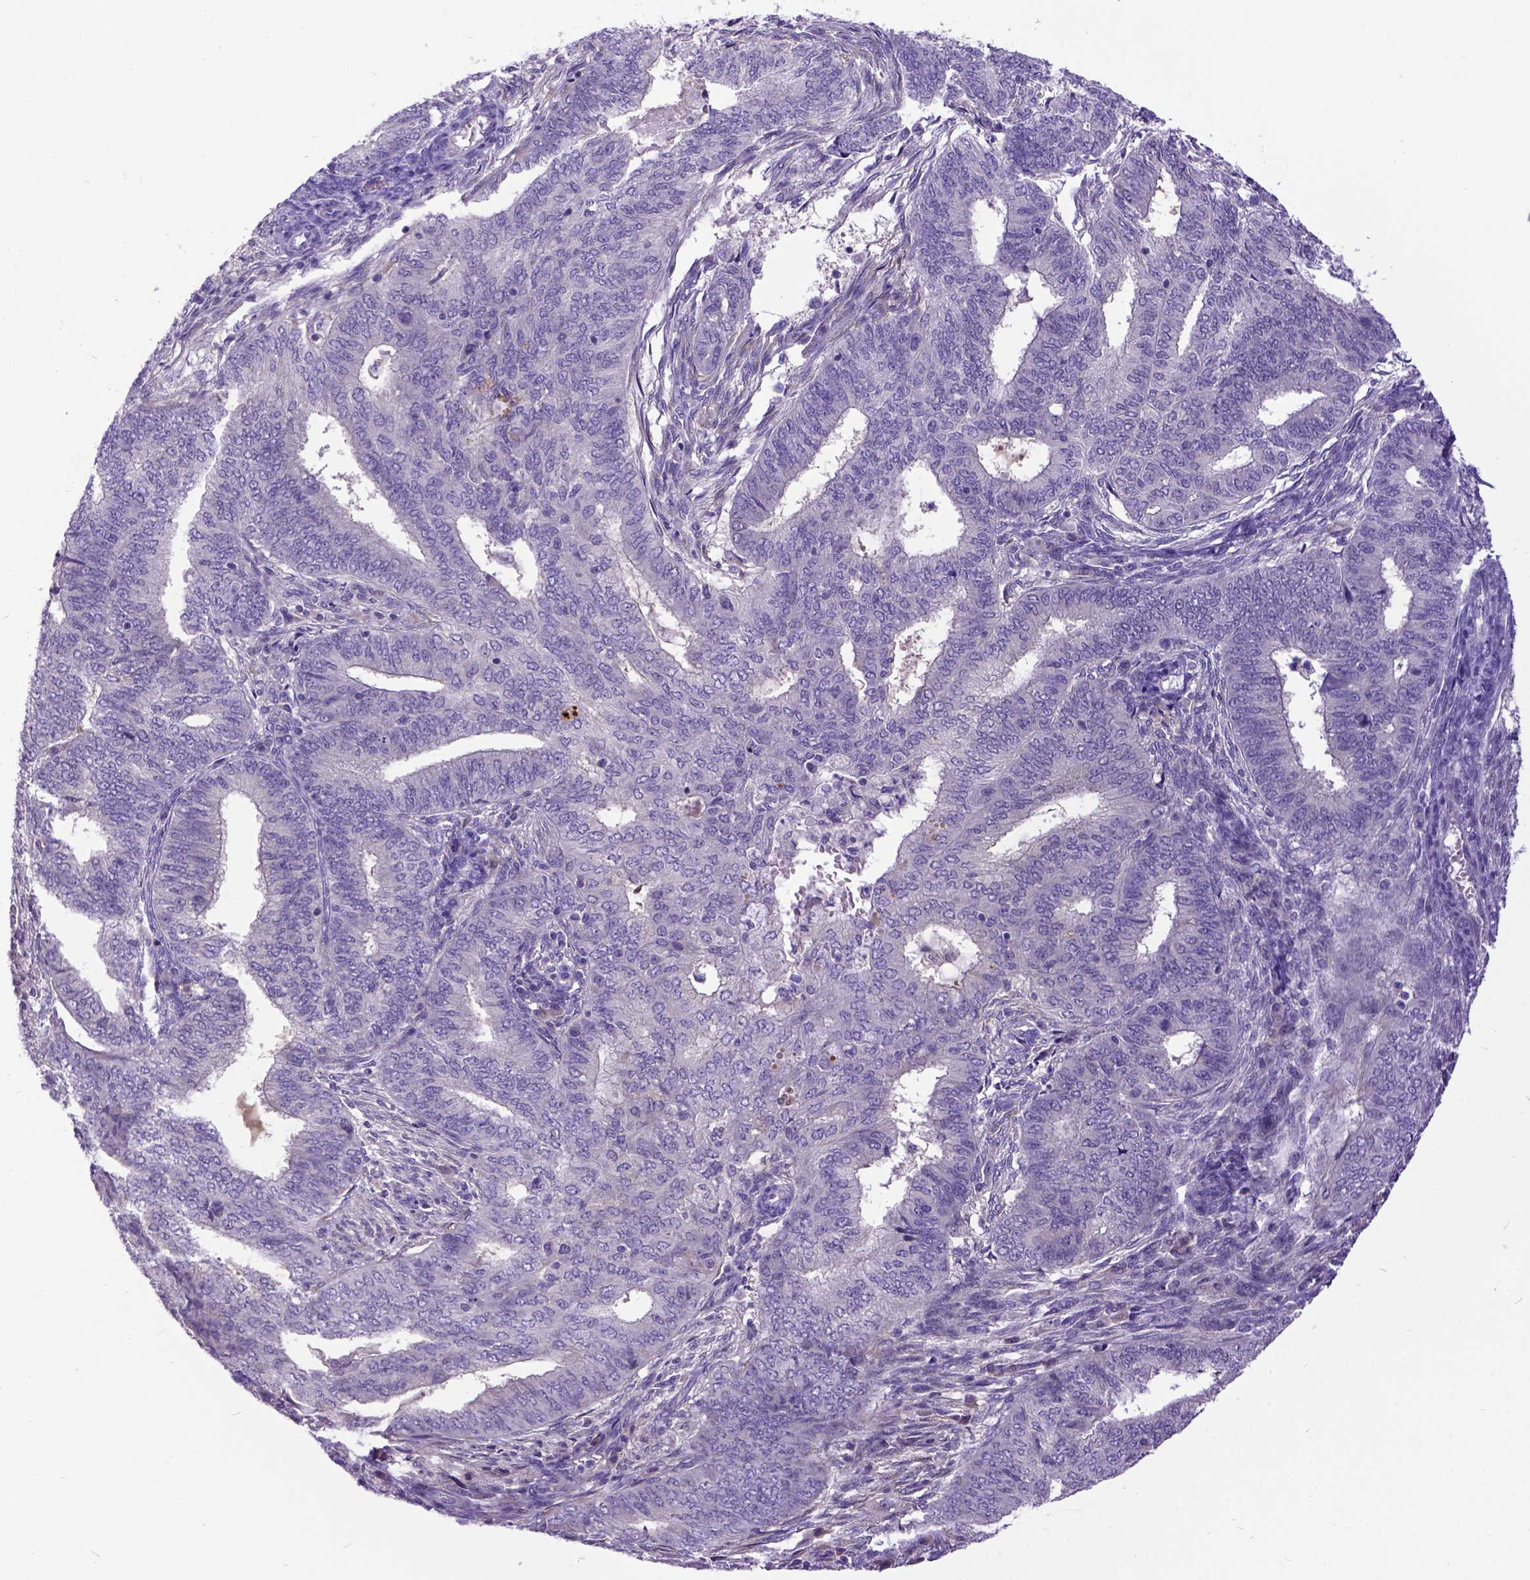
{"staining": {"intensity": "negative", "quantity": "none", "location": "none"}, "tissue": "endometrial cancer", "cell_type": "Tumor cells", "image_type": "cancer", "snomed": [{"axis": "morphology", "description": "Adenocarcinoma, NOS"}, {"axis": "topography", "description": "Endometrium"}], "caption": "Immunohistochemical staining of human endometrial adenocarcinoma reveals no significant positivity in tumor cells.", "gene": "NEK5", "patient": {"sex": "female", "age": 62}}